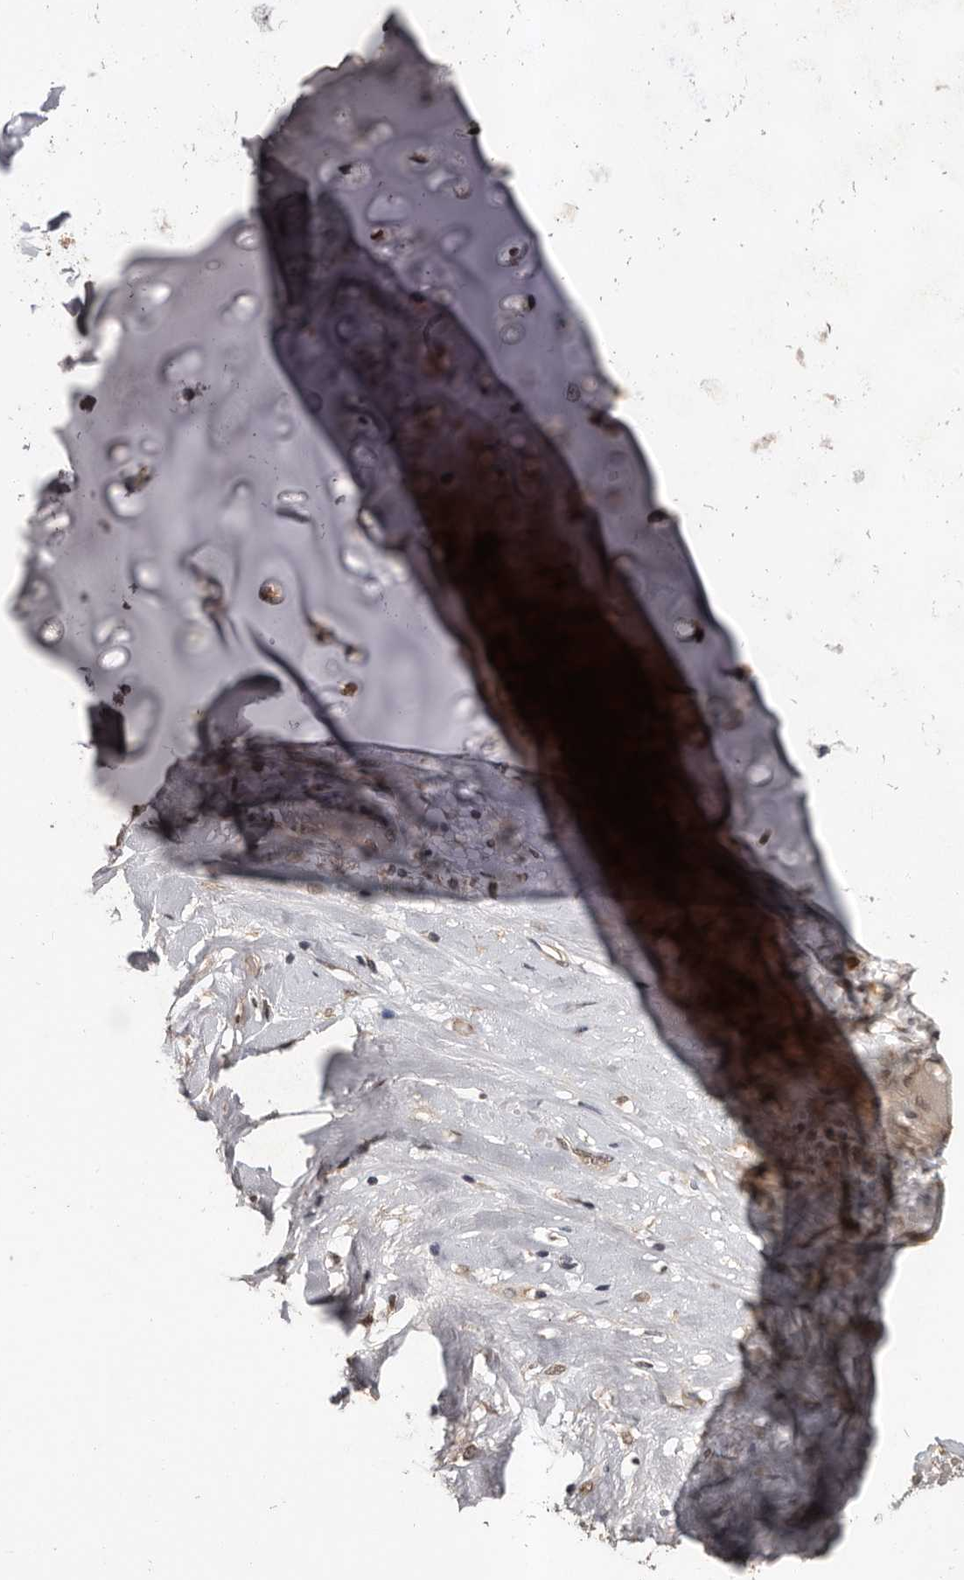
{"staining": {"intensity": "weak", "quantity": ">75%", "location": "cytoplasmic/membranous"}, "tissue": "adipose tissue", "cell_type": "Adipocytes", "image_type": "normal", "snomed": [{"axis": "morphology", "description": "Normal tissue, NOS"}, {"axis": "morphology", "description": "Basal cell carcinoma"}, {"axis": "topography", "description": "Cartilage tissue"}, {"axis": "topography", "description": "Nasopharynx"}, {"axis": "topography", "description": "Oral tissue"}], "caption": "This is a photomicrograph of IHC staining of benign adipose tissue, which shows weak staining in the cytoplasmic/membranous of adipocytes.", "gene": "VPS37A", "patient": {"sex": "female", "age": 77}}